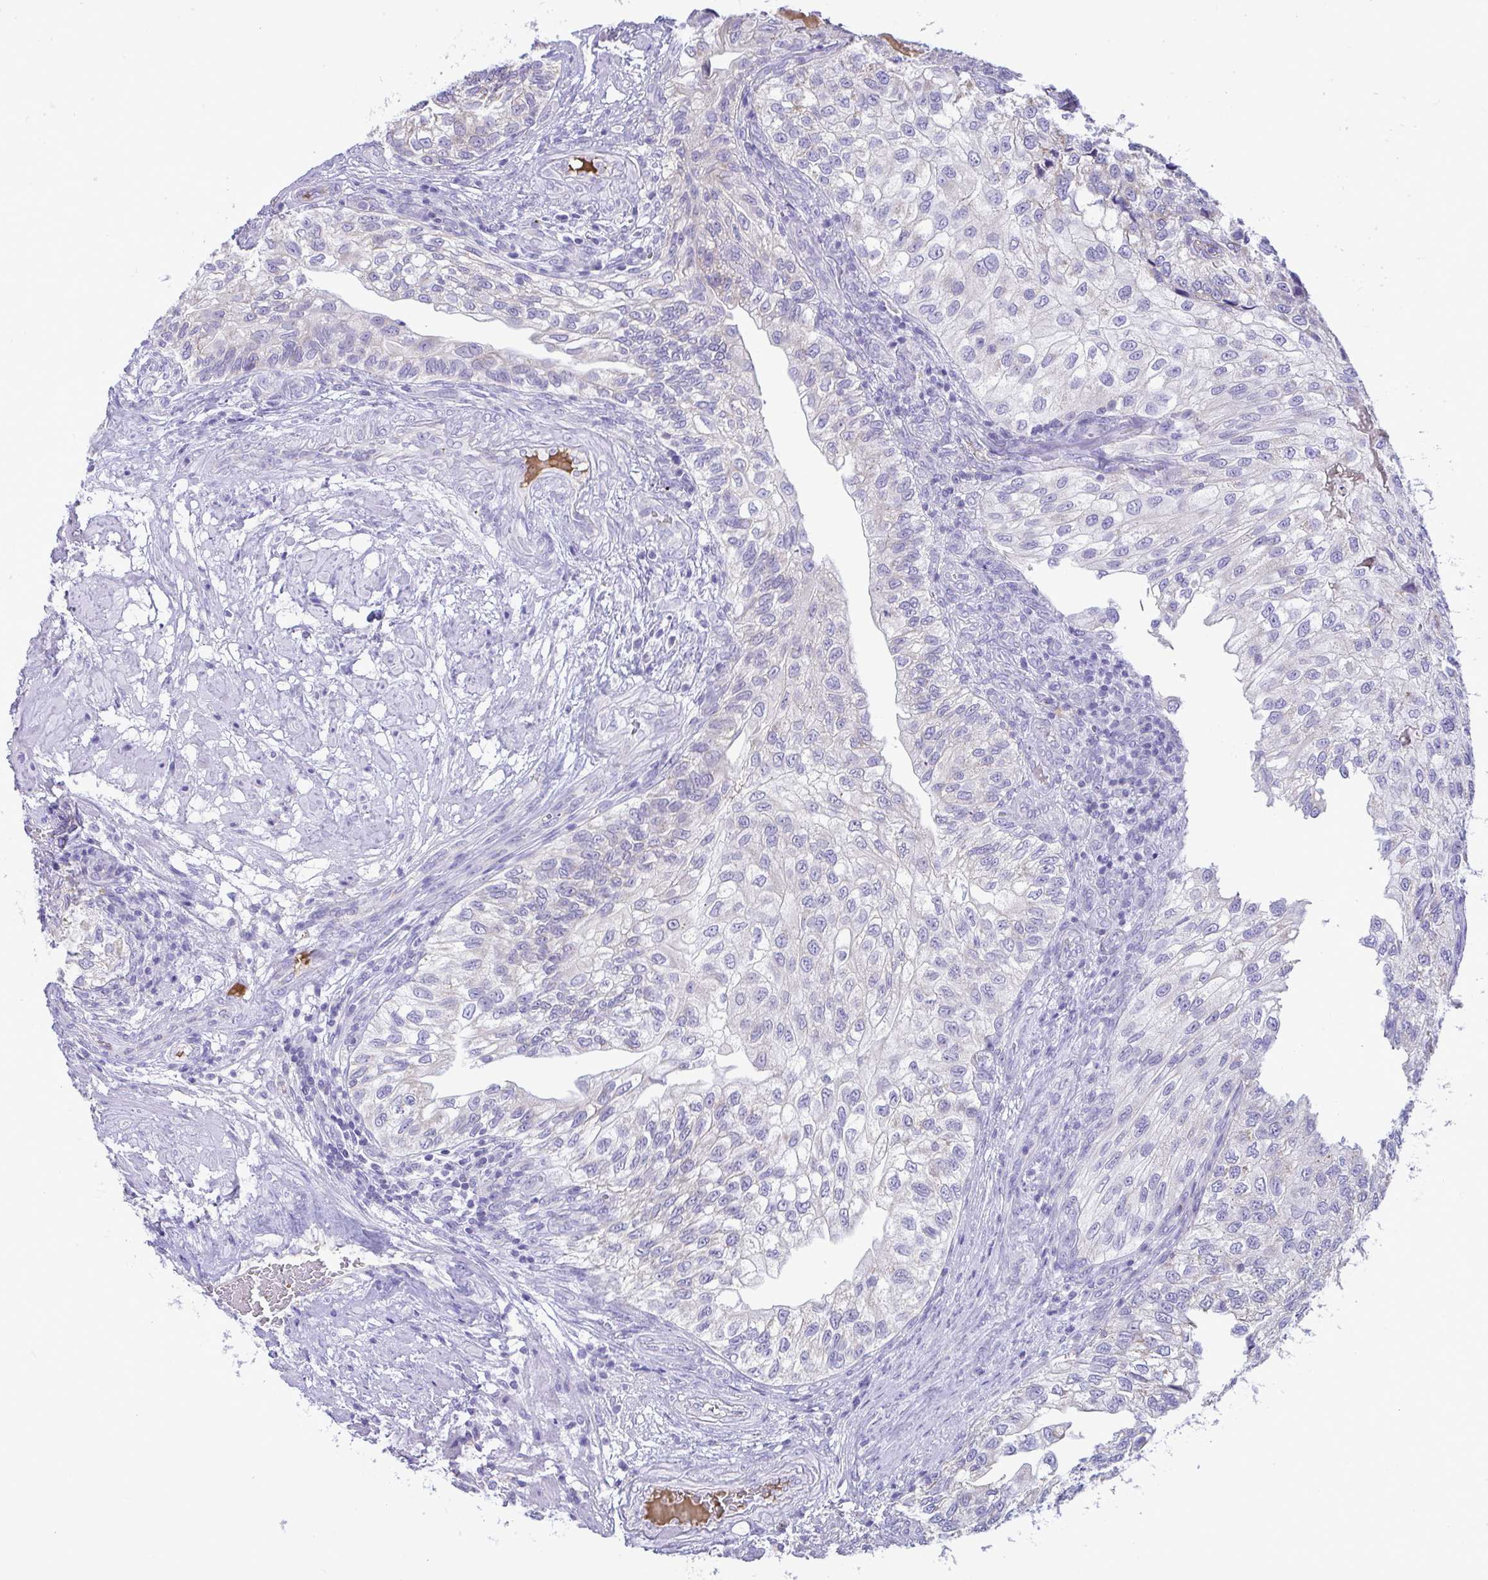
{"staining": {"intensity": "negative", "quantity": "none", "location": "none"}, "tissue": "urothelial cancer", "cell_type": "Tumor cells", "image_type": "cancer", "snomed": [{"axis": "morphology", "description": "Urothelial carcinoma, NOS"}, {"axis": "topography", "description": "Urinary bladder"}], "caption": "A photomicrograph of human urothelial cancer is negative for staining in tumor cells.", "gene": "PLA2G12B", "patient": {"sex": "male", "age": 87}}